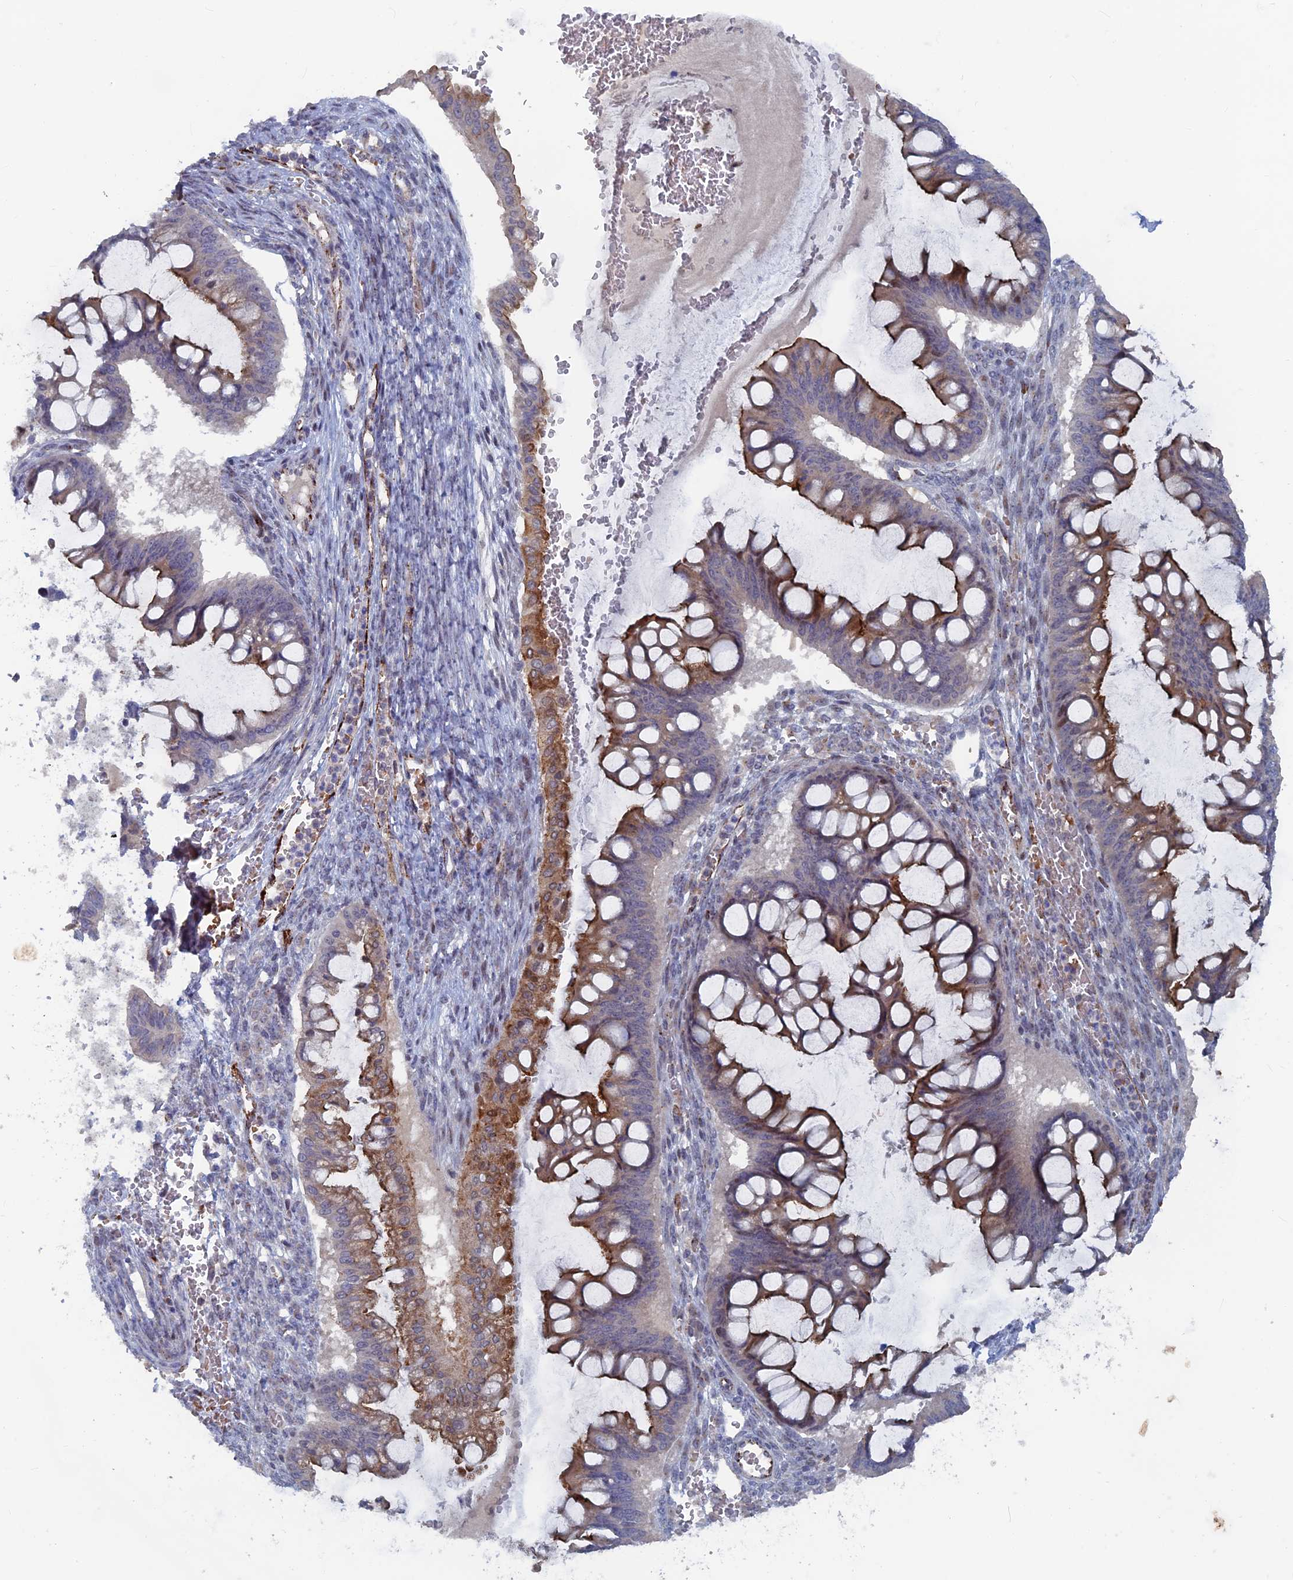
{"staining": {"intensity": "moderate", "quantity": "25%-75%", "location": "cytoplasmic/membranous"}, "tissue": "ovarian cancer", "cell_type": "Tumor cells", "image_type": "cancer", "snomed": [{"axis": "morphology", "description": "Cystadenocarcinoma, mucinous, NOS"}, {"axis": "topography", "description": "Ovary"}], "caption": "A medium amount of moderate cytoplasmic/membranous staining is identified in approximately 25%-75% of tumor cells in ovarian cancer (mucinous cystadenocarcinoma) tissue.", "gene": "SH3D21", "patient": {"sex": "female", "age": 73}}